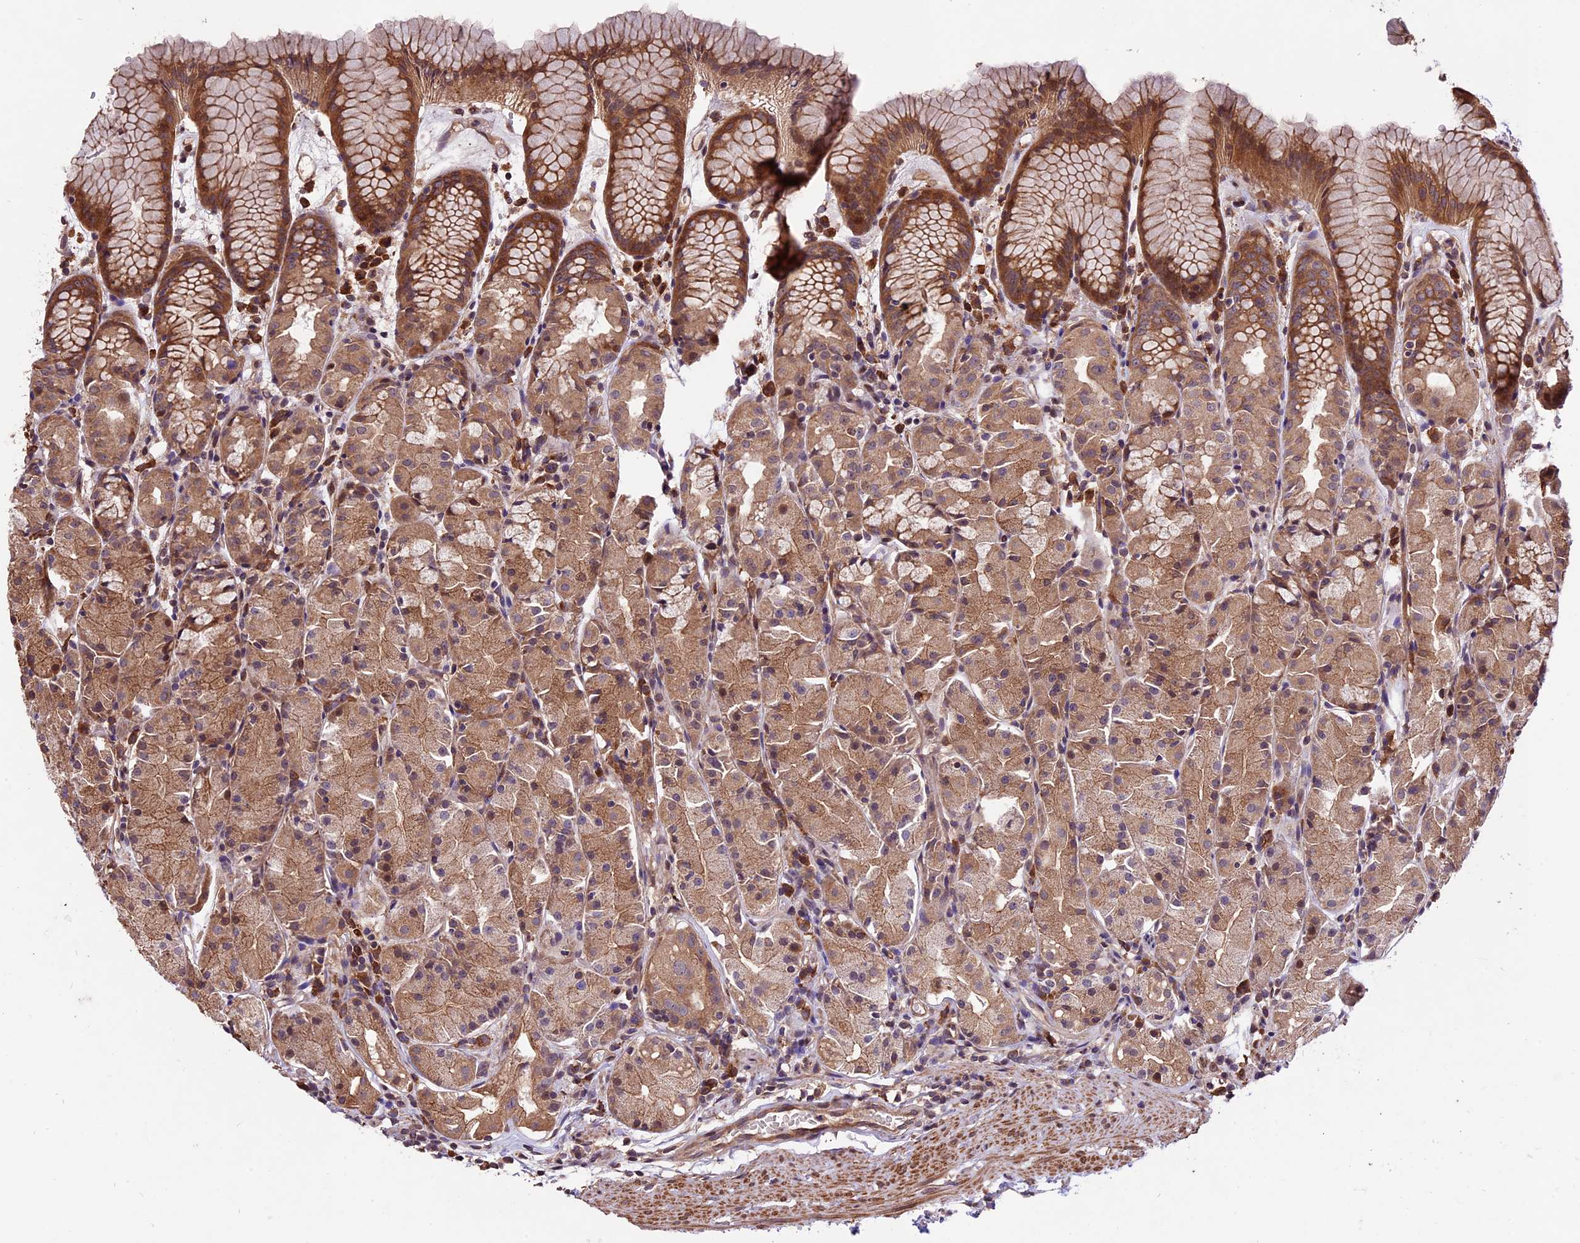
{"staining": {"intensity": "moderate", "quantity": ">75%", "location": "cytoplasmic/membranous"}, "tissue": "stomach", "cell_type": "Glandular cells", "image_type": "normal", "snomed": [{"axis": "morphology", "description": "Normal tissue, NOS"}, {"axis": "topography", "description": "Stomach, upper"}], "caption": "DAB (3,3'-diaminobenzidine) immunohistochemical staining of unremarkable stomach exhibits moderate cytoplasmic/membranous protein staining in about >75% of glandular cells.", "gene": "HDAC5", "patient": {"sex": "male", "age": 47}}